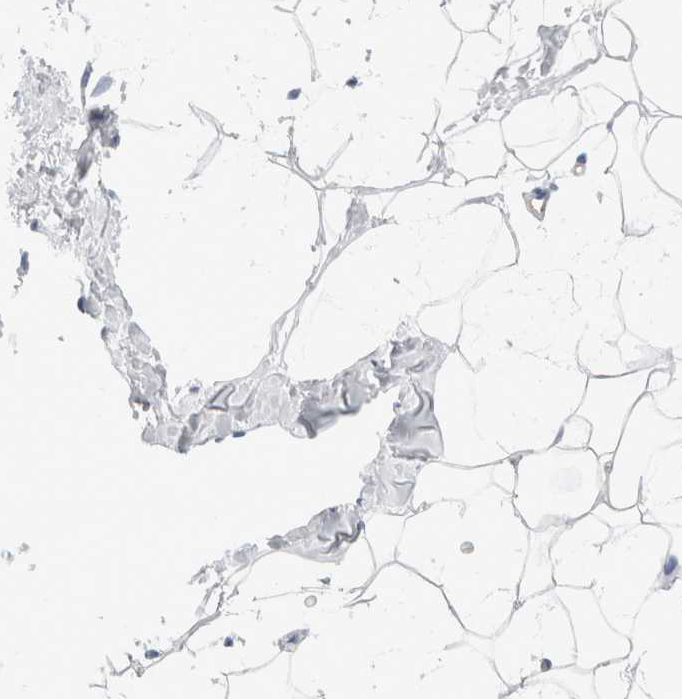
{"staining": {"intensity": "negative", "quantity": "none", "location": "none"}, "tissue": "adipose tissue", "cell_type": "Adipocytes", "image_type": "normal", "snomed": [{"axis": "morphology", "description": "Normal tissue, NOS"}, {"axis": "morphology", "description": "Fibrosis, NOS"}, {"axis": "topography", "description": "Breast"}, {"axis": "topography", "description": "Adipose tissue"}], "caption": "The immunohistochemistry (IHC) histopathology image has no significant expression in adipocytes of adipose tissue. Brightfield microscopy of immunohistochemistry stained with DAB (3,3'-diaminobenzidine) (brown) and hematoxylin (blue), captured at high magnification.", "gene": "S100A8", "patient": {"sex": "female", "age": 39}}